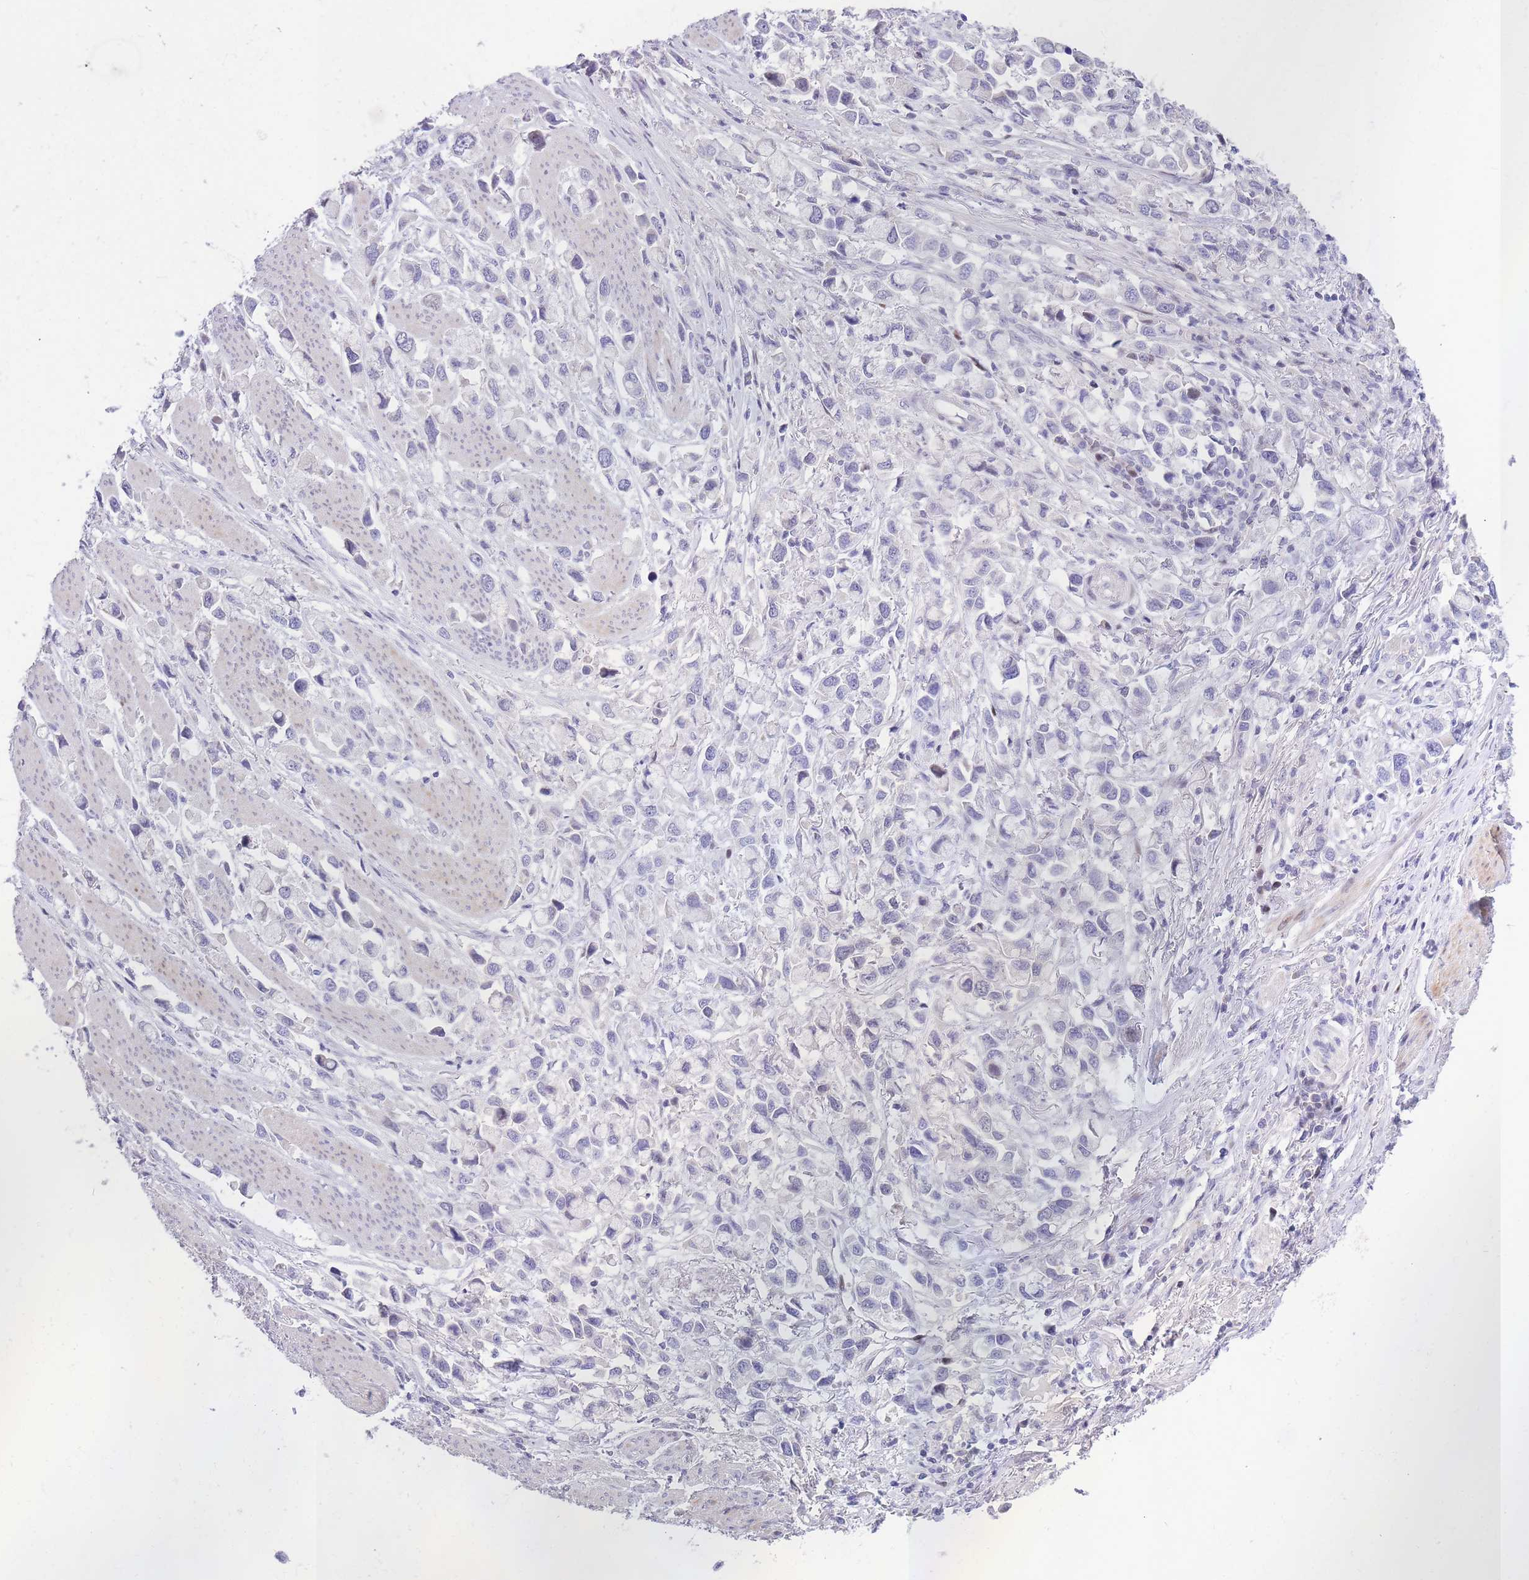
{"staining": {"intensity": "negative", "quantity": "none", "location": "none"}, "tissue": "stomach cancer", "cell_type": "Tumor cells", "image_type": "cancer", "snomed": [{"axis": "morphology", "description": "Adenocarcinoma, NOS"}, {"axis": "topography", "description": "Stomach"}], "caption": "Adenocarcinoma (stomach) was stained to show a protein in brown. There is no significant expression in tumor cells.", "gene": "SHCBP1", "patient": {"sex": "female", "age": 81}}